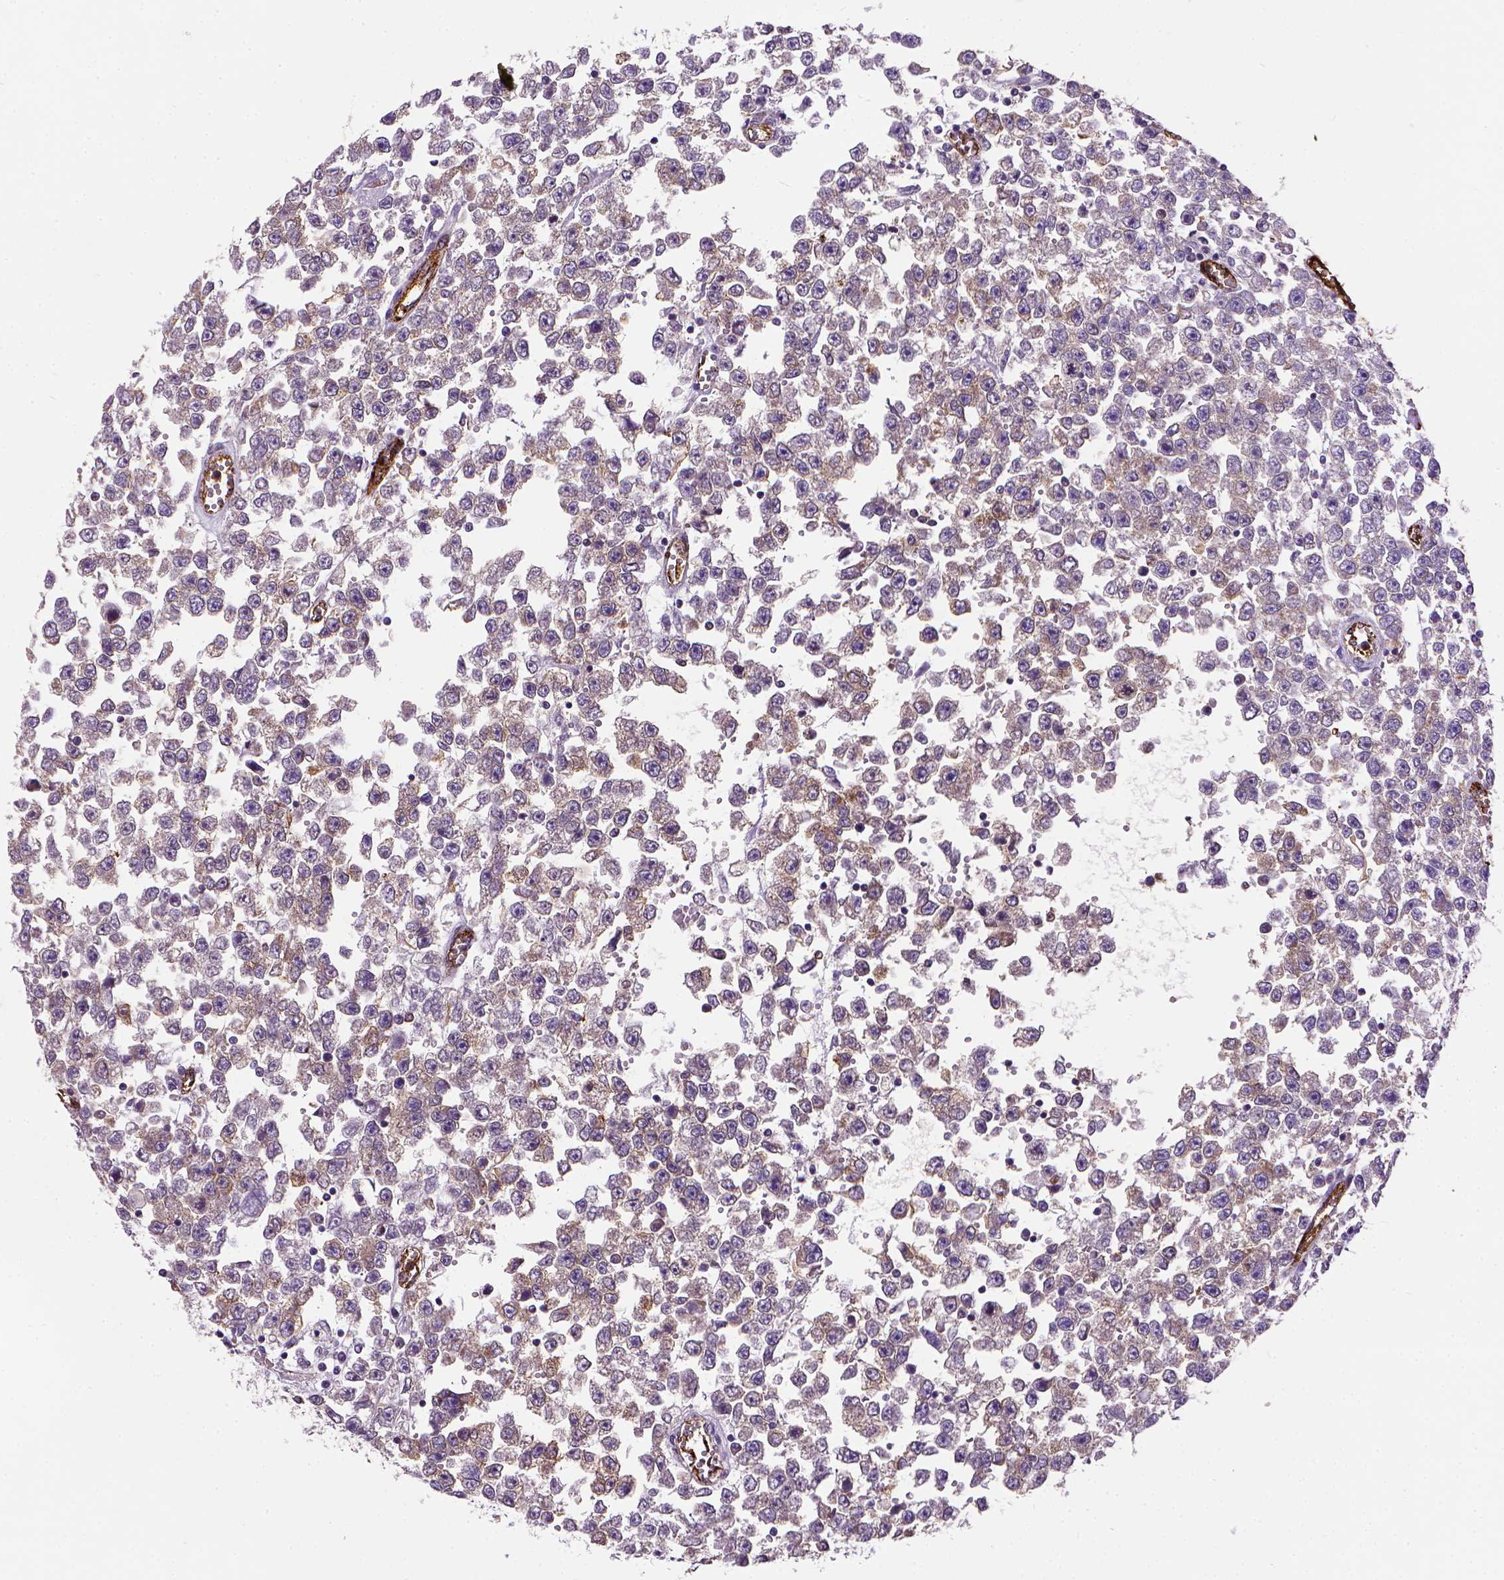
{"staining": {"intensity": "weak", "quantity": "25%-75%", "location": "cytoplasmic/membranous"}, "tissue": "testis cancer", "cell_type": "Tumor cells", "image_type": "cancer", "snomed": [{"axis": "morphology", "description": "Seminoma, NOS"}, {"axis": "topography", "description": "Testis"}], "caption": "Protein staining of testis cancer (seminoma) tissue reveals weak cytoplasmic/membranous positivity in about 25%-75% of tumor cells.", "gene": "VWF", "patient": {"sex": "male", "age": 34}}